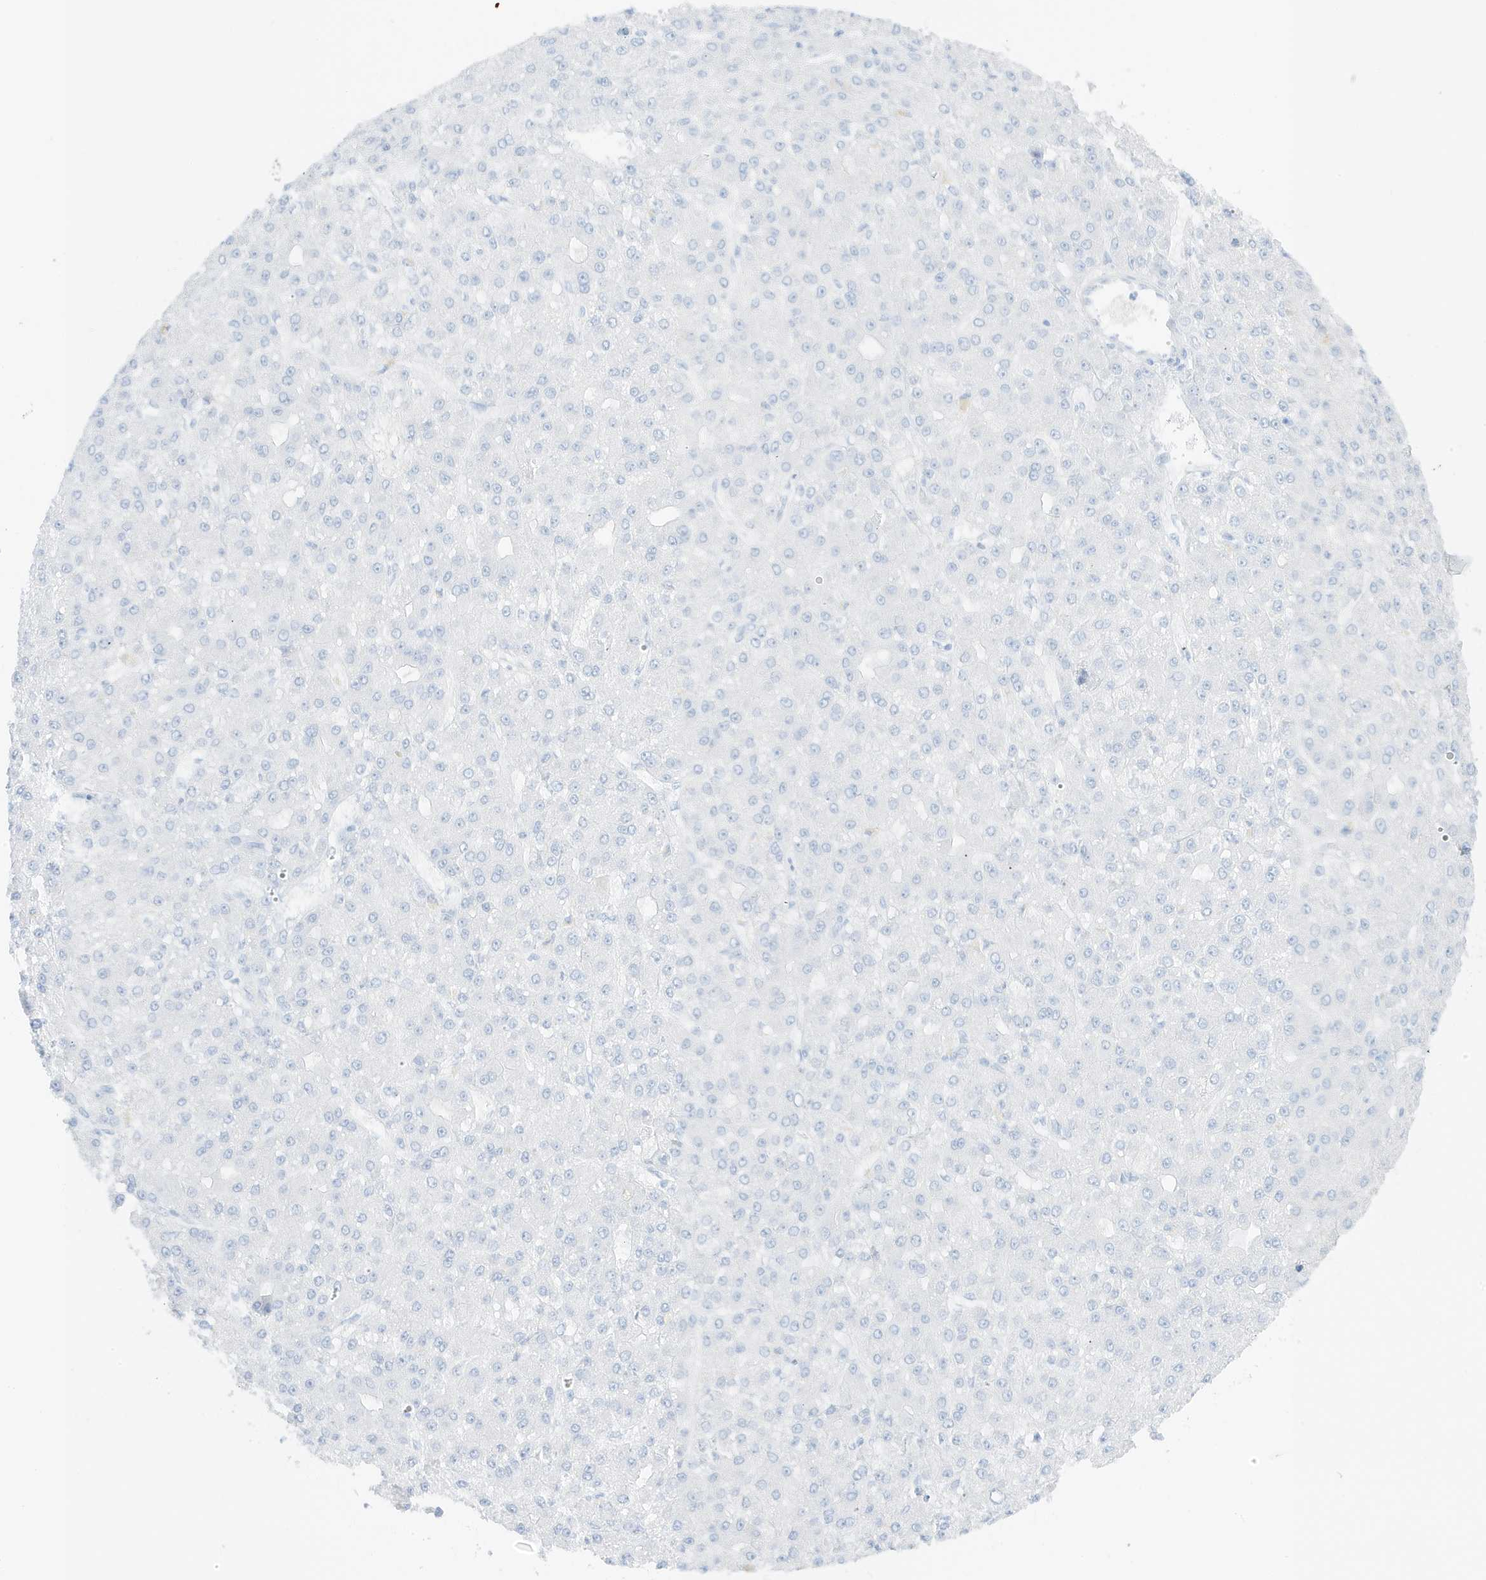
{"staining": {"intensity": "negative", "quantity": "none", "location": "none"}, "tissue": "liver cancer", "cell_type": "Tumor cells", "image_type": "cancer", "snomed": [{"axis": "morphology", "description": "Carcinoma, Hepatocellular, NOS"}, {"axis": "topography", "description": "Liver"}], "caption": "The immunohistochemistry (IHC) micrograph has no significant positivity in tumor cells of liver cancer (hepatocellular carcinoma) tissue. (DAB (3,3'-diaminobenzidine) IHC with hematoxylin counter stain).", "gene": "SLC22A13", "patient": {"sex": "male", "age": 67}}